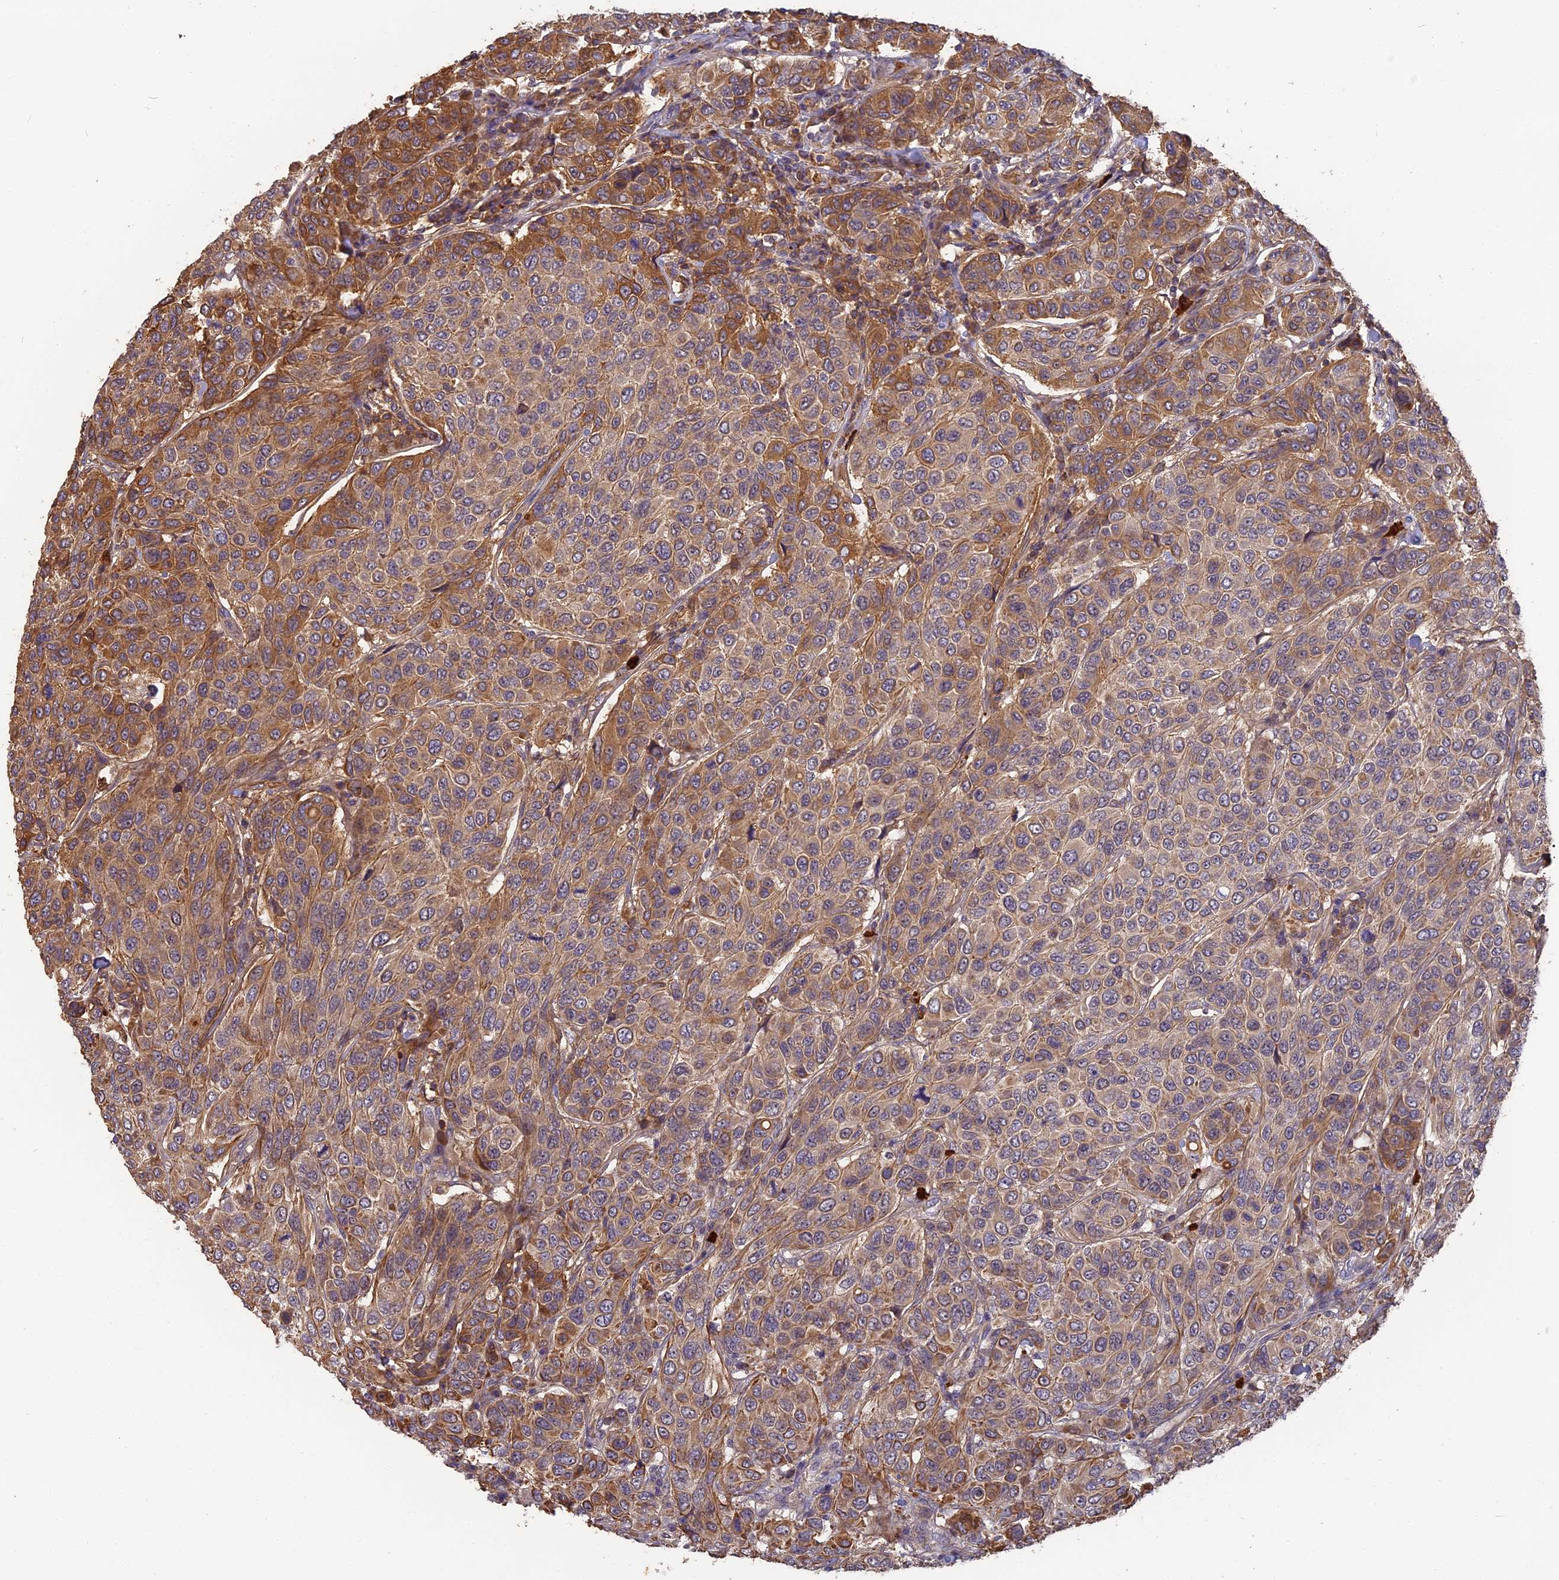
{"staining": {"intensity": "moderate", "quantity": ">75%", "location": "cytoplasmic/membranous"}, "tissue": "breast cancer", "cell_type": "Tumor cells", "image_type": "cancer", "snomed": [{"axis": "morphology", "description": "Duct carcinoma"}, {"axis": "topography", "description": "Breast"}], "caption": "The image exhibits staining of breast cancer (intraductal carcinoma), revealing moderate cytoplasmic/membranous protein staining (brown color) within tumor cells.", "gene": "ERMAP", "patient": {"sex": "female", "age": 55}}